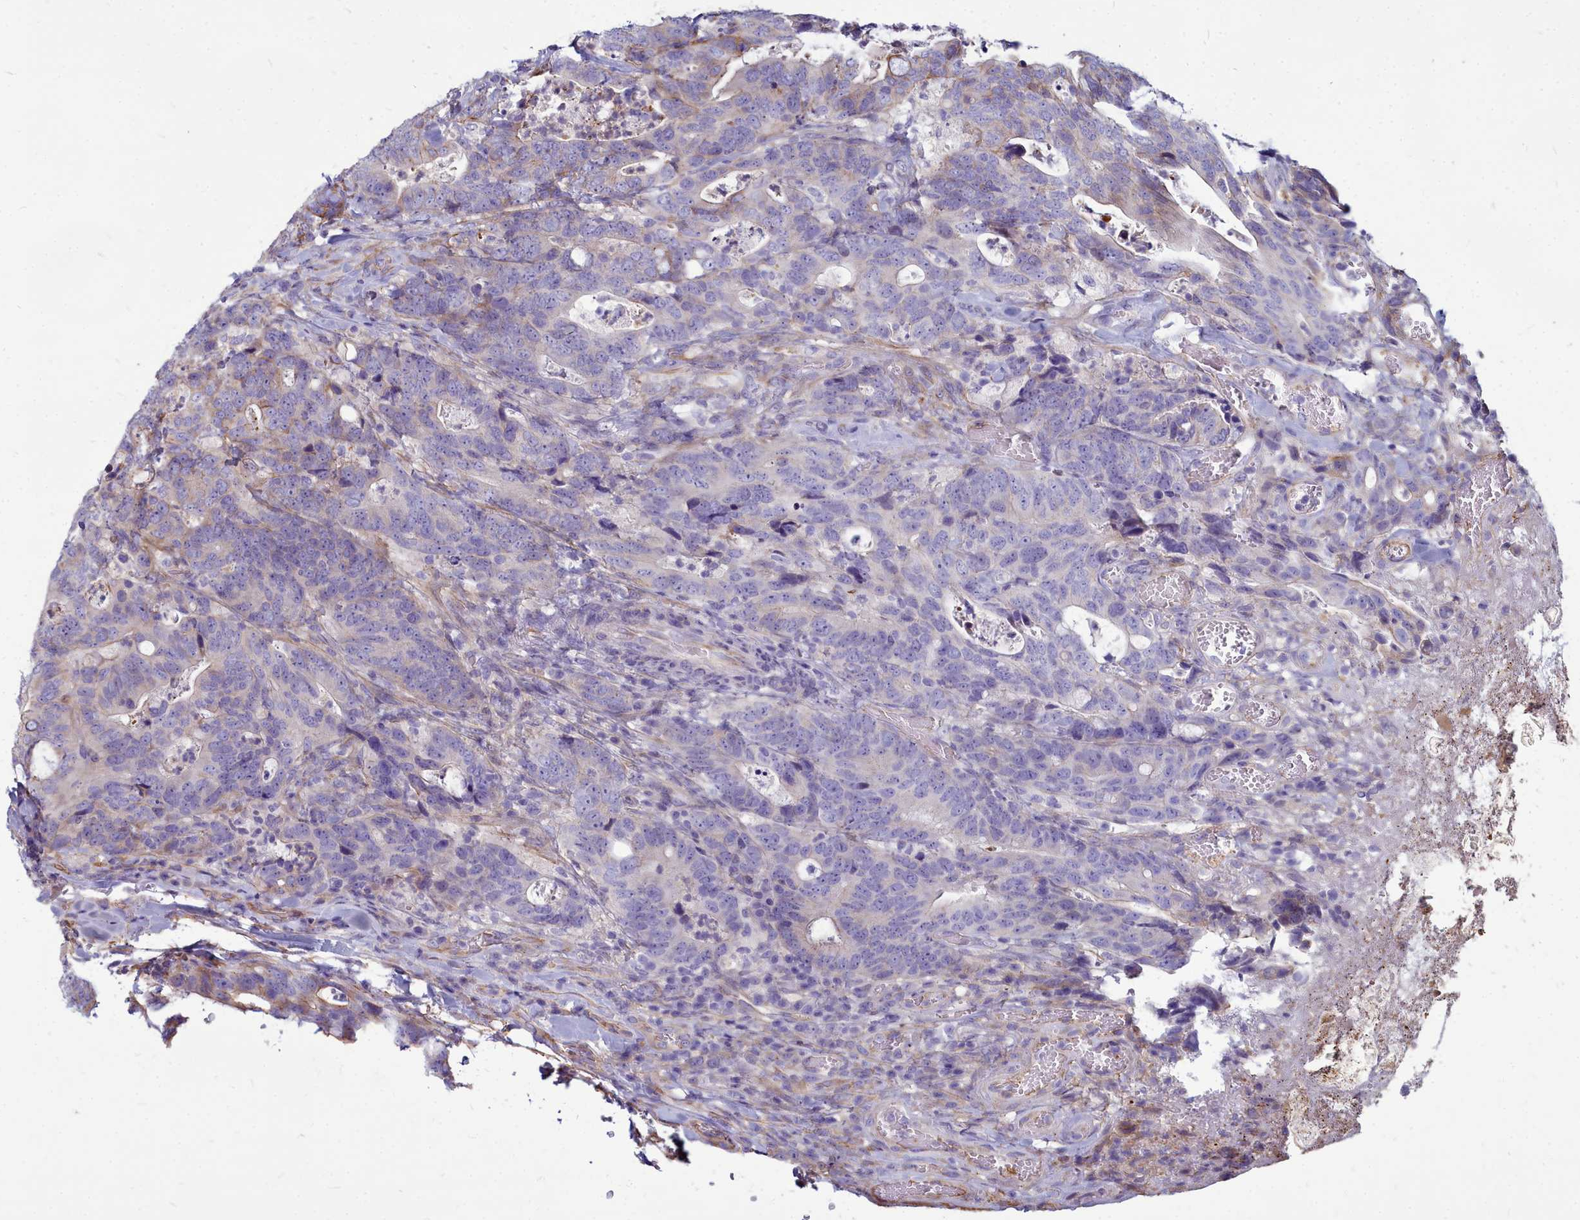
{"staining": {"intensity": "negative", "quantity": "none", "location": "none"}, "tissue": "colorectal cancer", "cell_type": "Tumor cells", "image_type": "cancer", "snomed": [{"axis": "morphology", "description": "Adenocarcinoma, NOS"}, {"axis": "topography", "description": "Colon"}], "caption": "Immunohistochemistry (IHC) micrograph of neoplastic tissue: colorectal cancer (adenocarcinoma) stained with DAB reveals no significant protein expression in tumor cells.", "gene": "TTC5", "patient": {"sex": "female", "age": 82}}